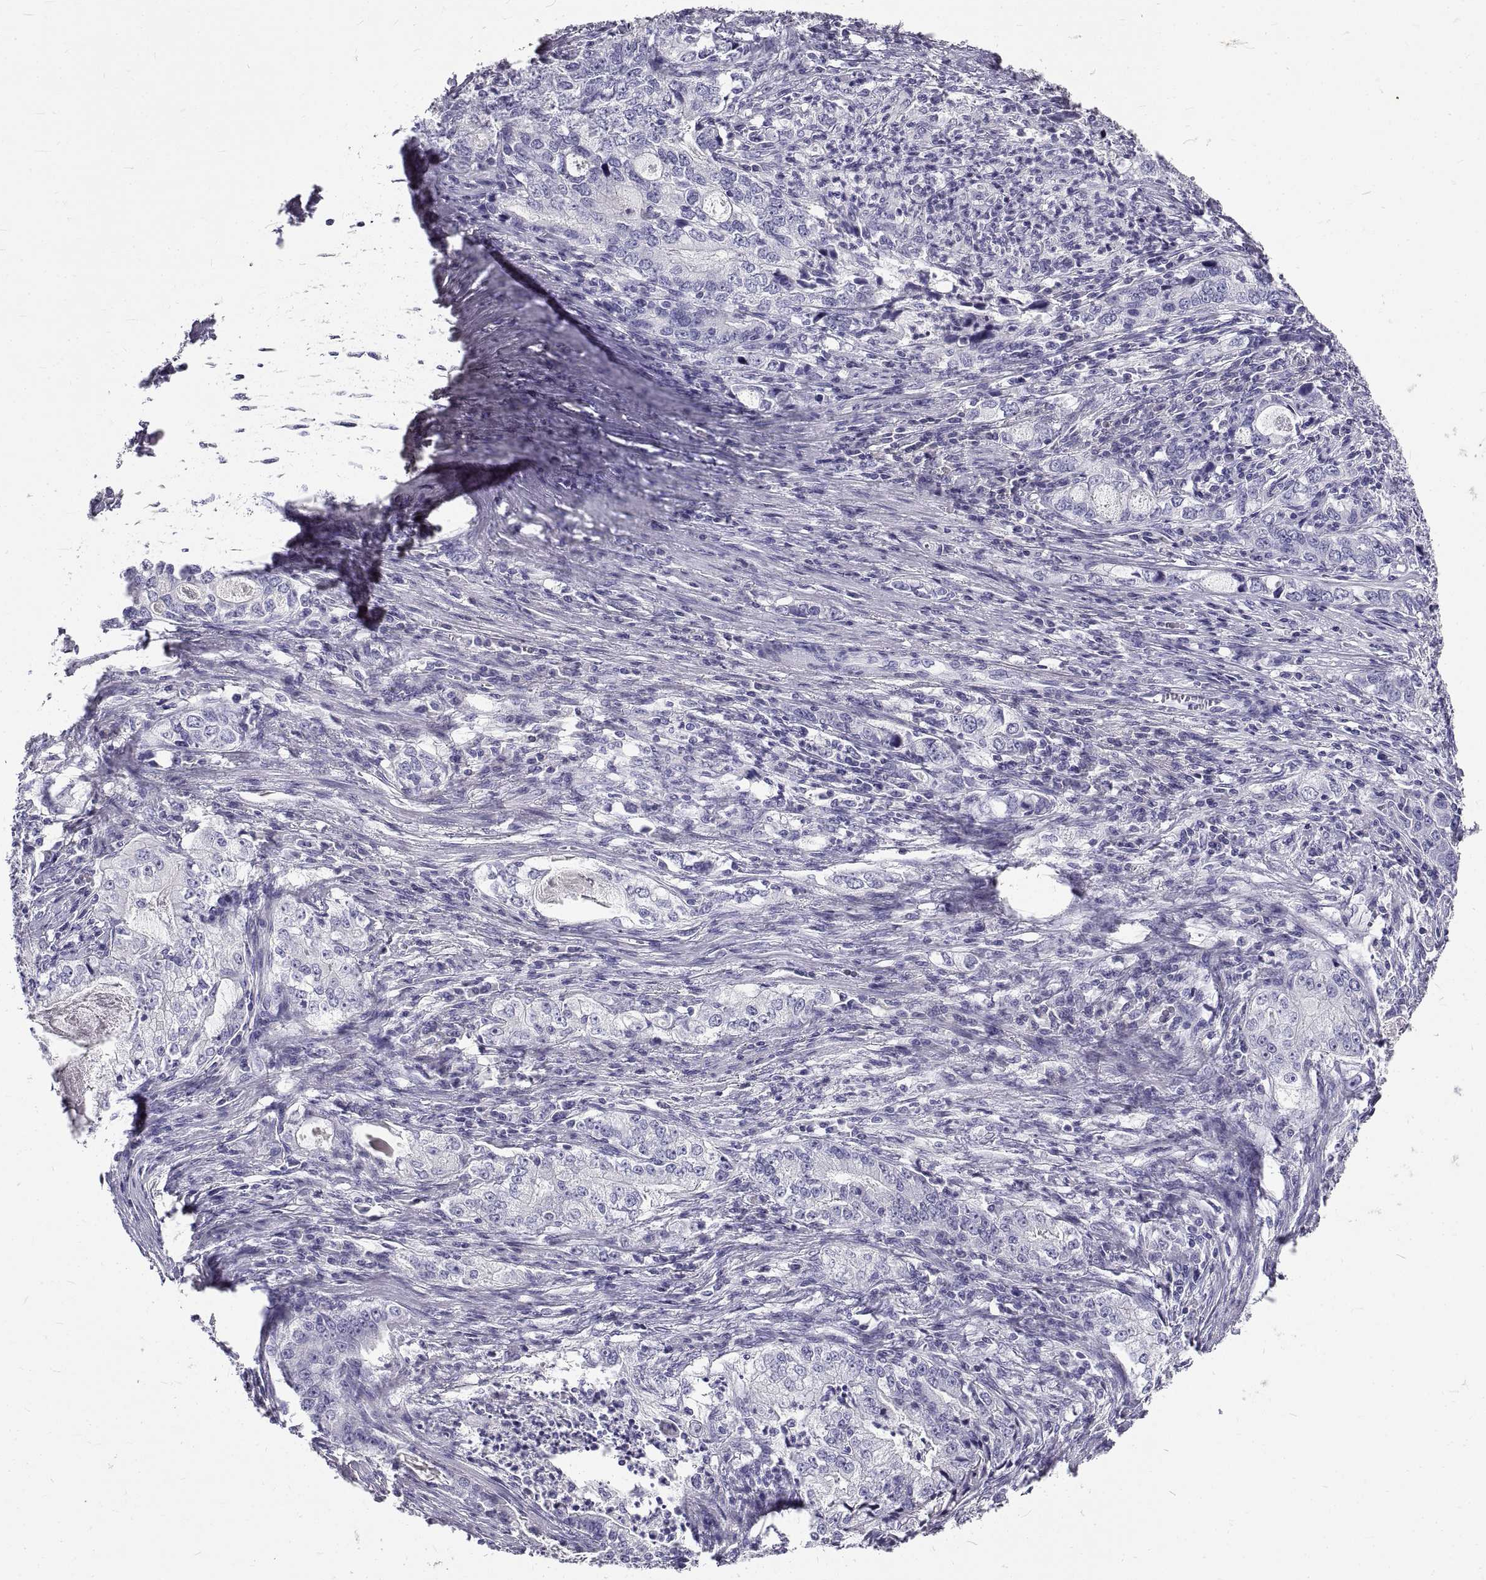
{"staining": {"intensity": "negative", "quantity": "none", "location": "none"}, "tissue": "stomach cancer", "cell_type": "Tumor cells", "image_type": "cancer", "snomed": [{"axis": "morphology", "description": "Adenocarcinoma, NOS"}, {"axis": "topography", "description": "Stomach, lower"}], "caption": "Stomach adenocarcinoma was stained to show a protein in brown. There is no significant positivity in tumor cells.", "gene": "GNG12", "patient": {"sex": "female", "age": 72}}